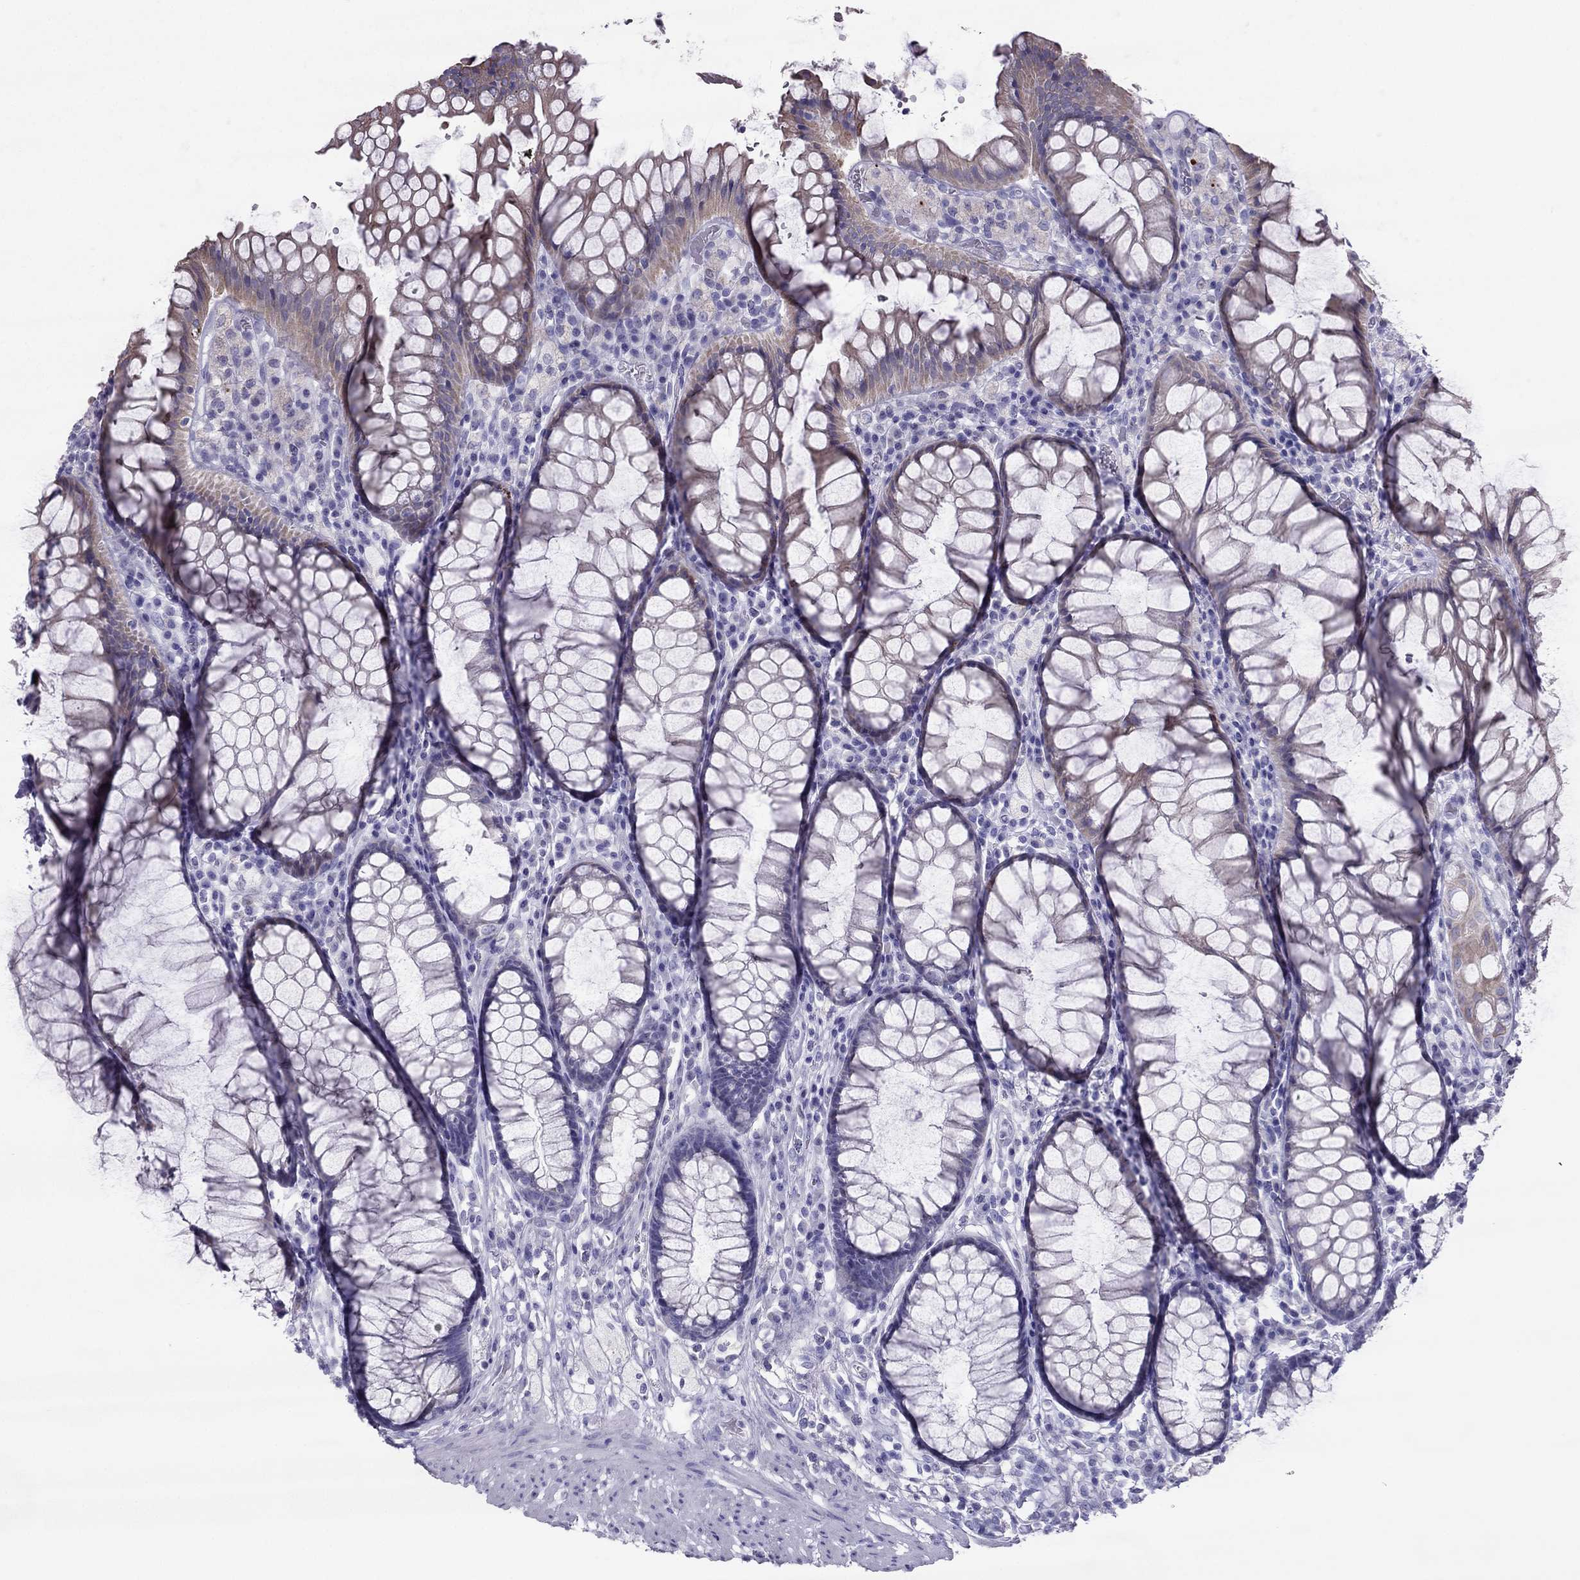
{"staining": {"intensity": "negative", "quantity": "none", "location": "none"}, "tissue": "rectum", "cell_type": "Glandular cells", "image_type": "normal", "snomed": [{"axis": "morphology", "description": "Normal tissue, NOS"}, {"axis": "topography", "description": "Rectum"}], "caption": "High magnification brightfield microscopy of unremarkable rectum stained with DAB (brown) and counterstained with hematoxylin (blue): glandular cells show no significant expression. (Brightfield microscopy of DAB immunohistochemistry at high magnification).", "gene": "MAEL", "patient": {"sex": "female", "age": 68}}